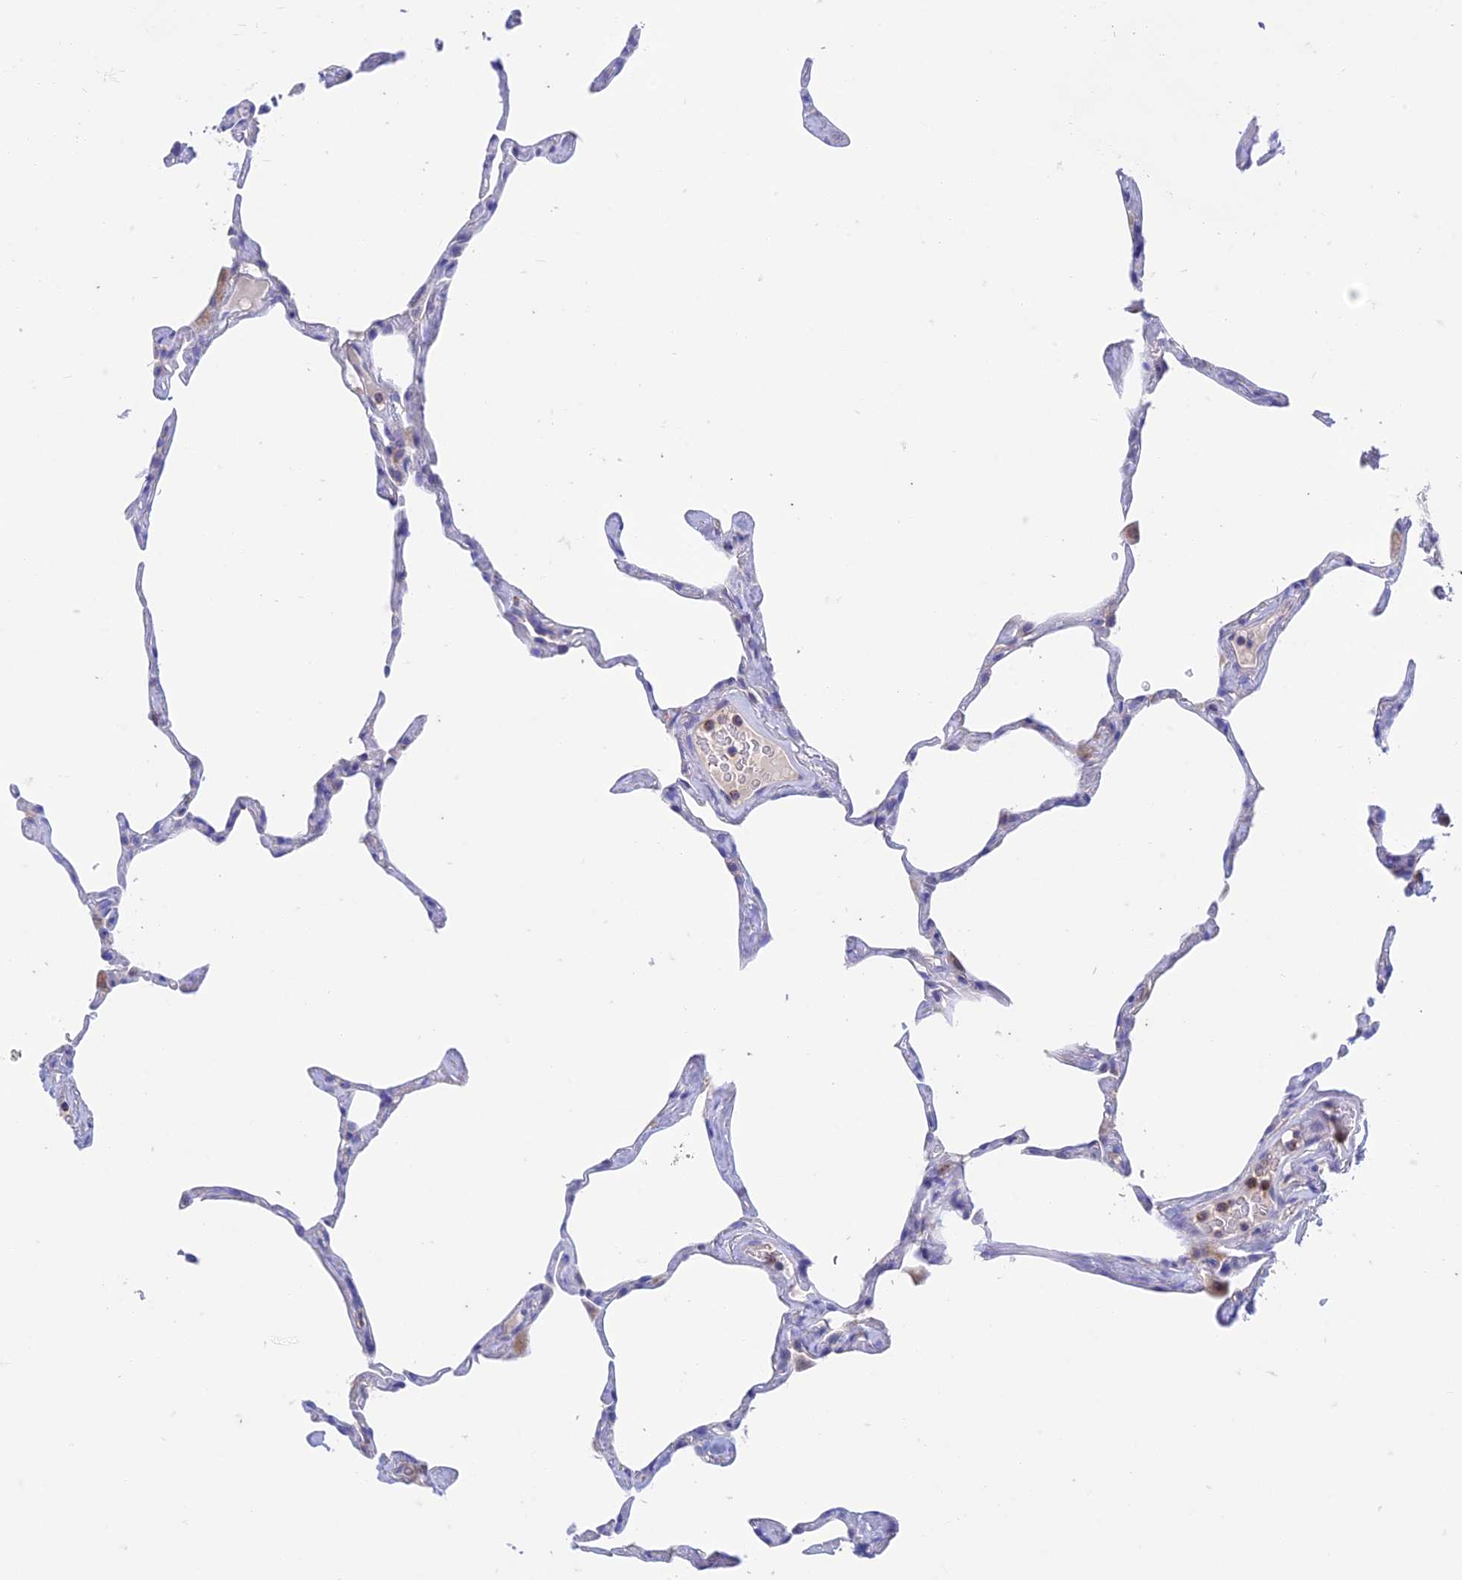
{"staining": {"intensity": "weak", "quantity": "<25%", "location": "cytoplasmic/membranous"}, "tissue": "lung", "cell_type": "Alveolar cells", "image_type": "normal", "snomed": [{"axis": "morphology", "description": "Normal tissue, NOS"}, {"axis": "topography", "description": "Lung"}], "caption": "Benign lung was stained to show a protein in brown. There is no significant staining in alveolar cells. The staining was performed using DAB to visualize the protein expression in brown, while the nuclei were stained in blue with hematoxylin (Magnification: 20x).", "gene": "ZNF181", "patient": {"sex": "male", "age": 65}}